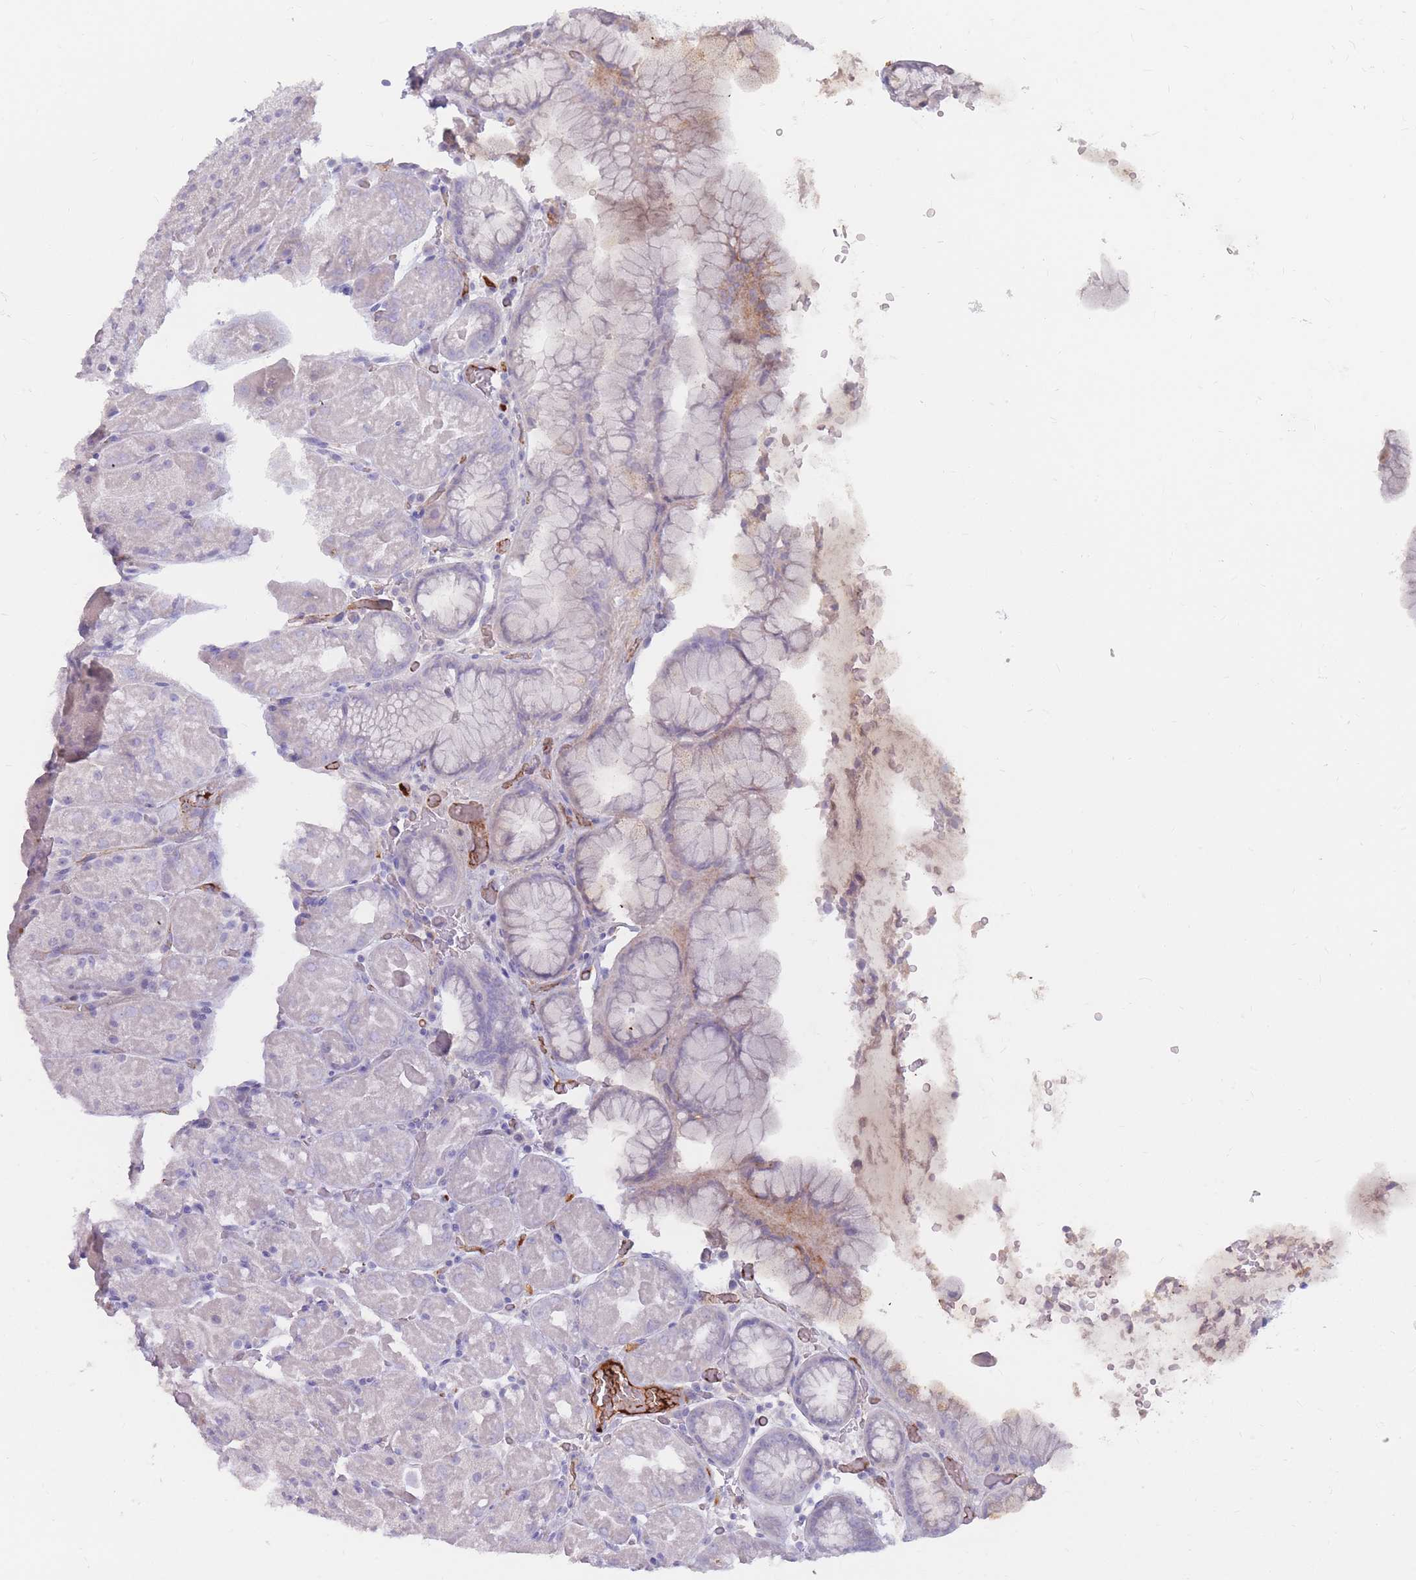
{"staining": {"intensity": "negative", "quantity": "none", "location": "none"}, "tissue": "stomach", "cell_type": "Glandular cells", "image_type": "normal", "snomed": [{"axis": "morphology", "description": "Normal tissue, NOS"}, {"axis": "topography", "description": "Stomach, upper"}, {"axis": "topography", "description": "Stomach, lower"}], "caption": "High magnification brightfield microscopy of unremarkable stomach stained with DAB (brown) and counterstained with hematoxylin (blue): glandular cells show no significant positivity. (DAB (3,3'-diaminobenzidine) IHC with hematoxylin counter stain).", "gene": "PRG4", "patient": {"sex": "male", "age": 67}}